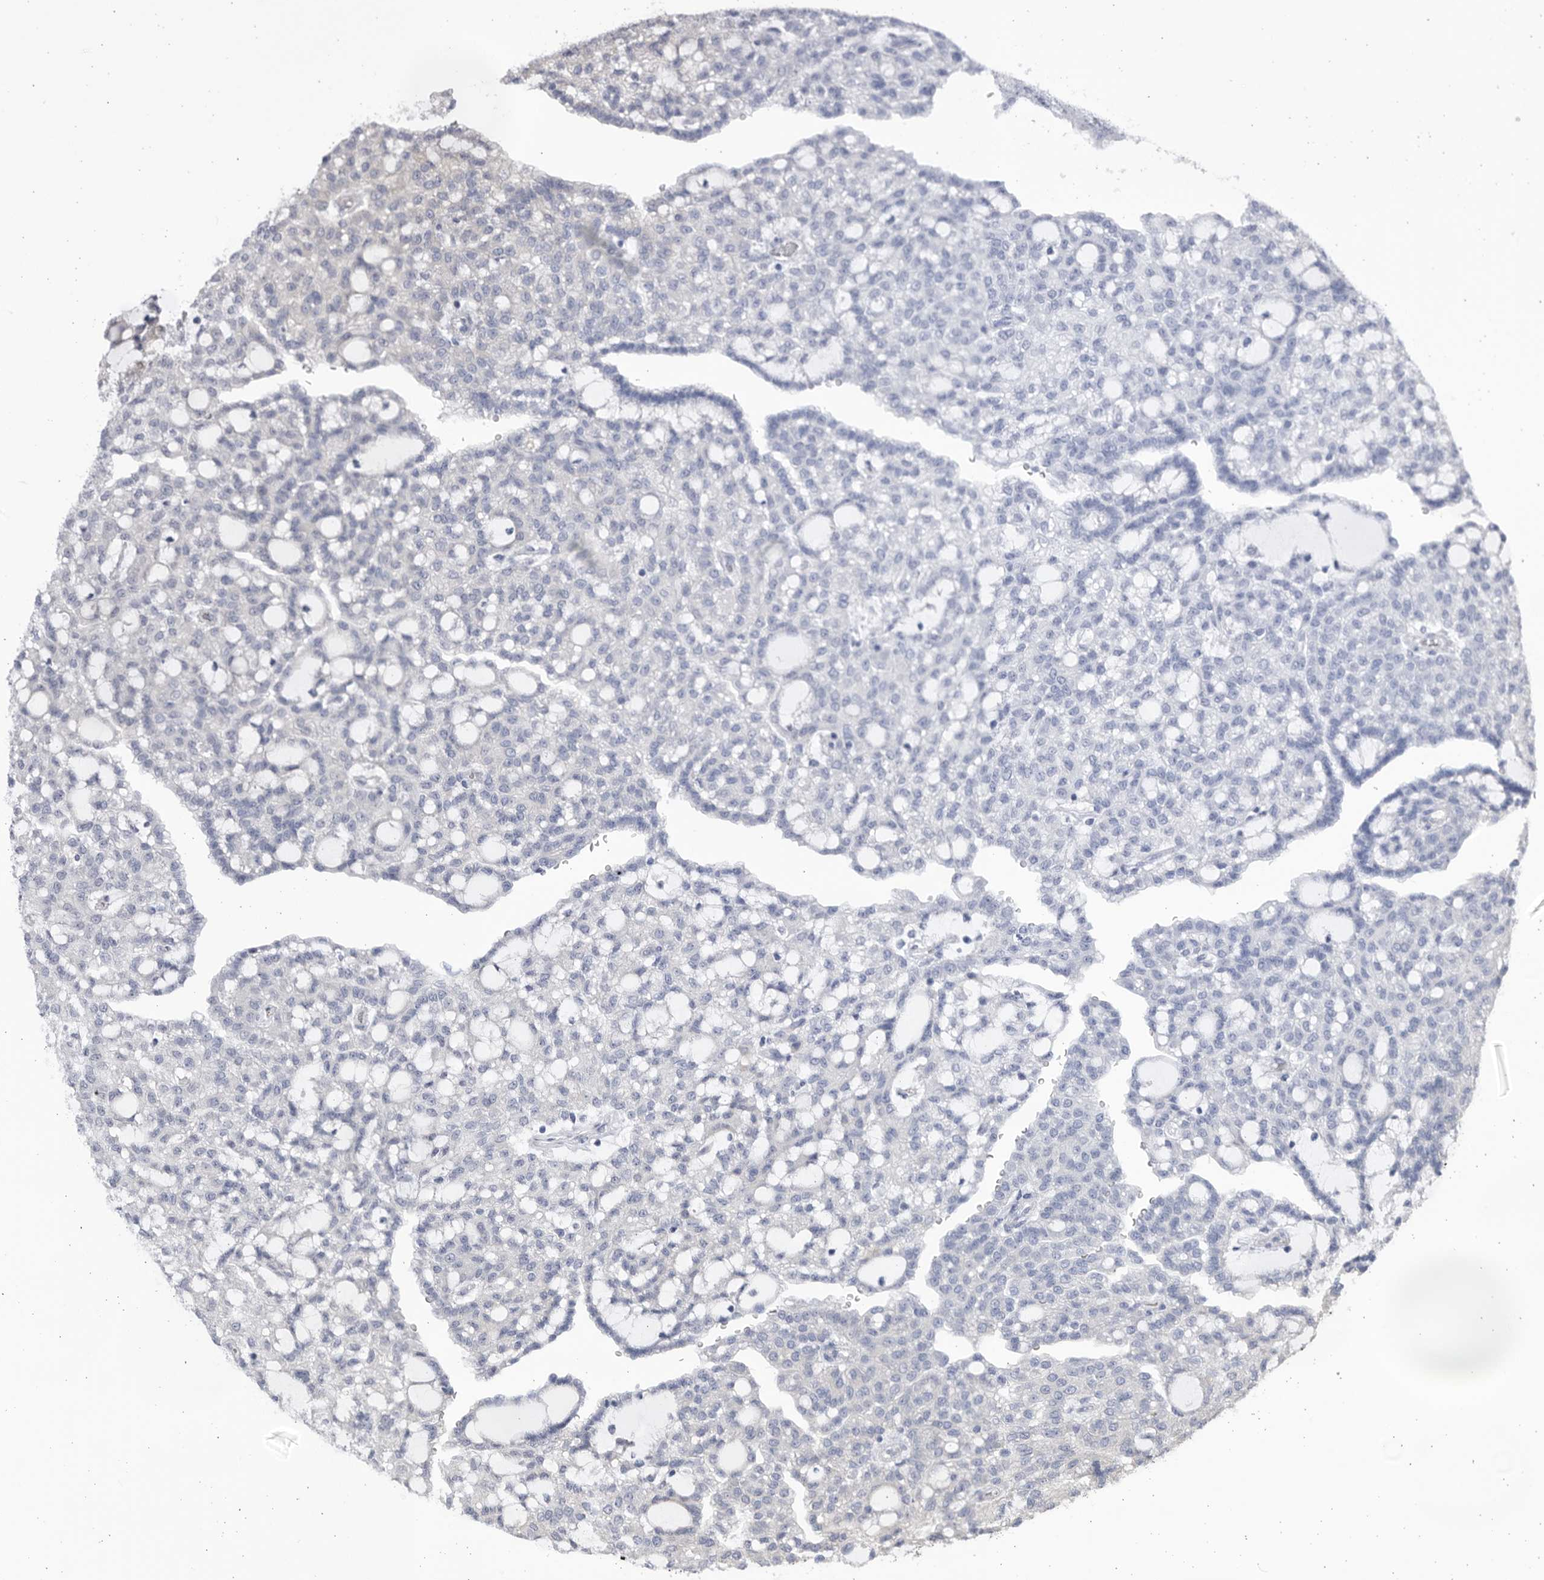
{"staining": {"intensity": "negative", "quantity": "none", "location": "none"}, "tissue": "renal cancer", "cell_type": "Tumor cells", "image_type": "cancer", "snomed": [{"axis": "morphology", "description": "Adenocarcinoma, NOS"}, {"axis": "topography", "description": "Kidney"}], "caption": "Renal cancer (adenocarcinoma) was stained to show a protein in brown. There is no significant staining in tumor cells.", "gene": "CCDC181", "patient": {"sex": "male", "age": 63}}